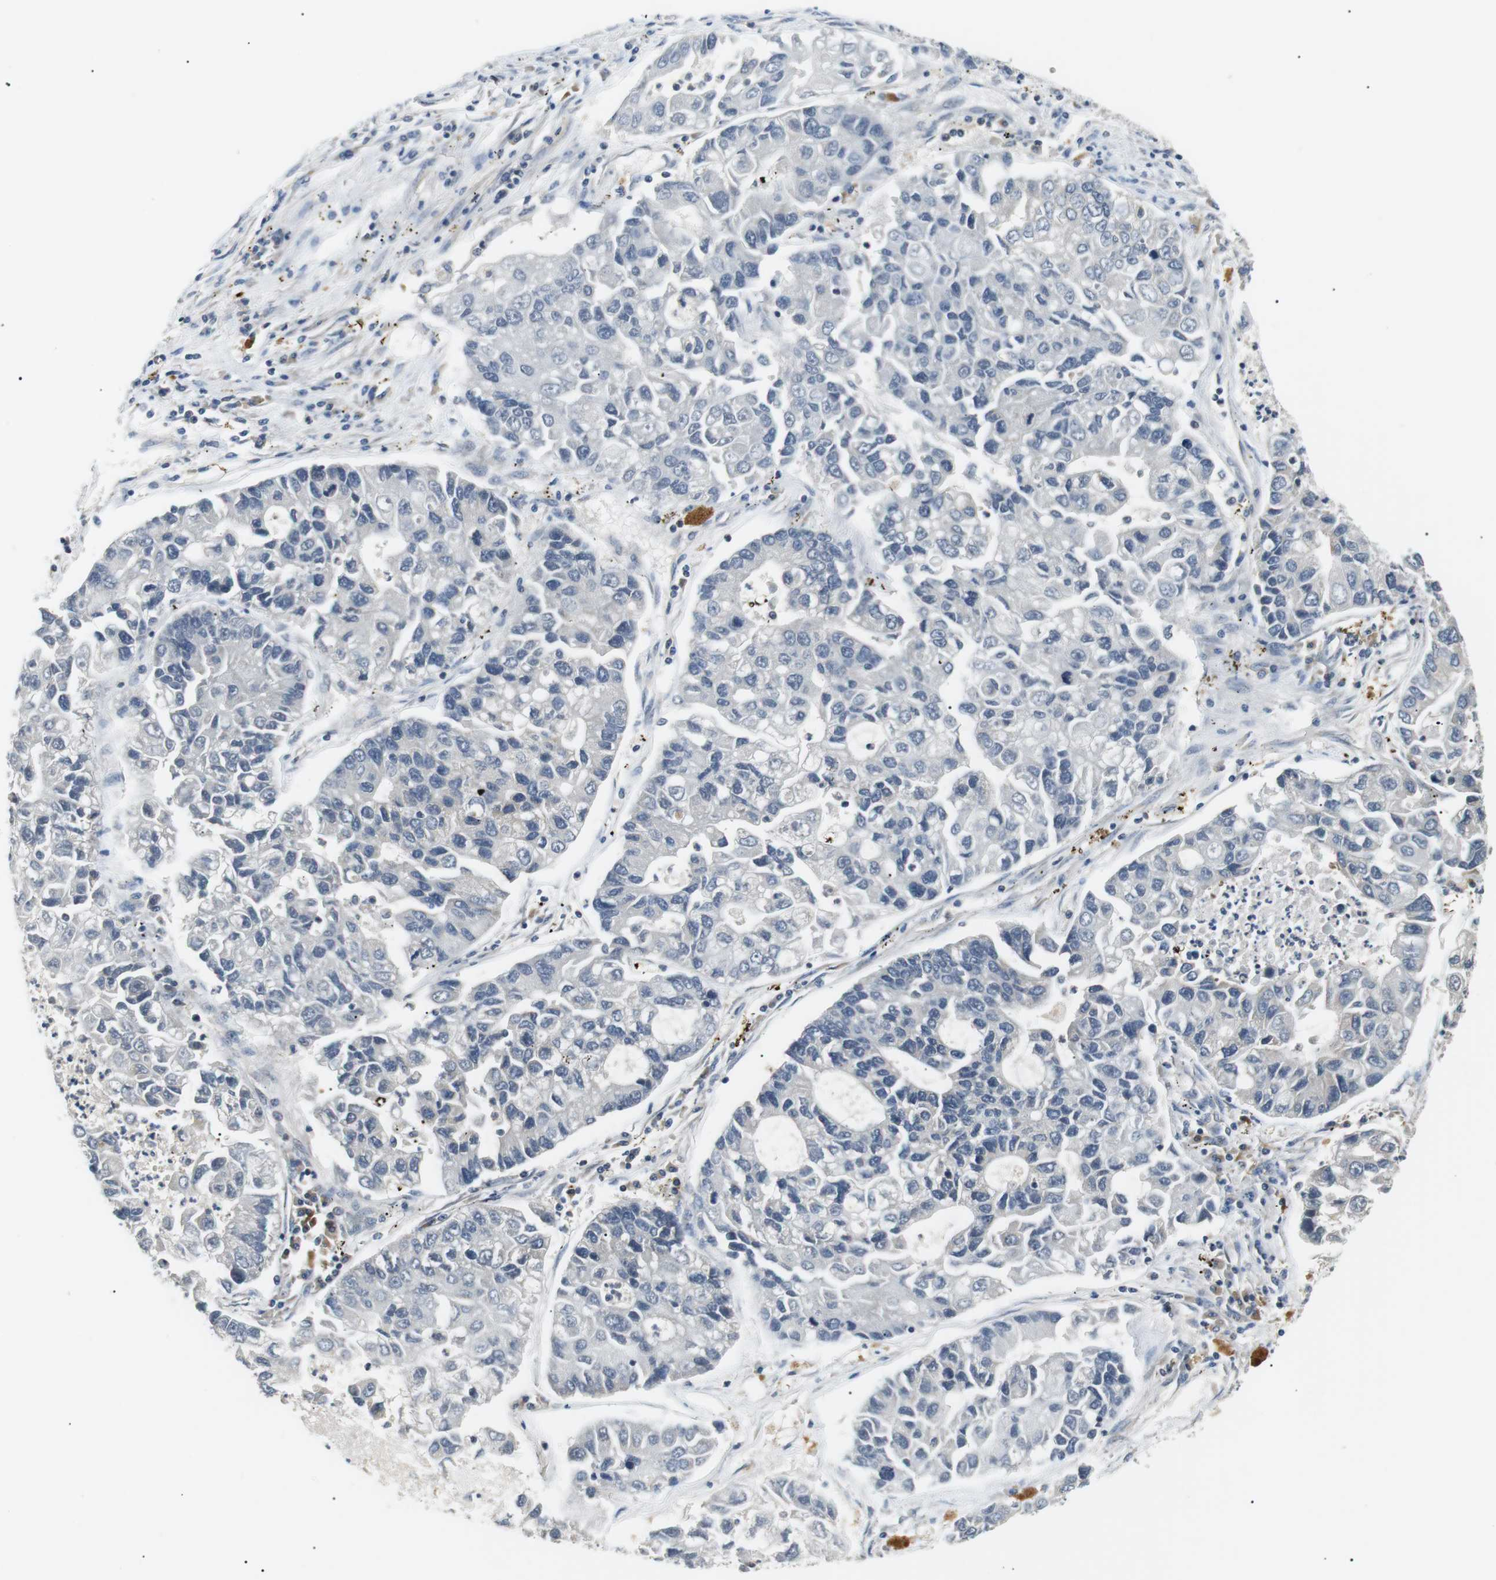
{"staining": {"intensity": "negative", "quantity": "none", "location": "none"}, "tissue": "lung cancer", "cell_type": "Tumor cells", "image_type": "cancer", "snomed": [{"axis": "morphology", "description": "Adenocarcinoma, NOS"}, {"axis": "topography", "description": "Lung"}], "caption": "This is an immunohistochemistry (IHC) micrograph of lung adenocarcinoma. There is no positivity in tumor cells.", "gene": "DIPK1A", "patient": {"sex": "female", "age": 51}}